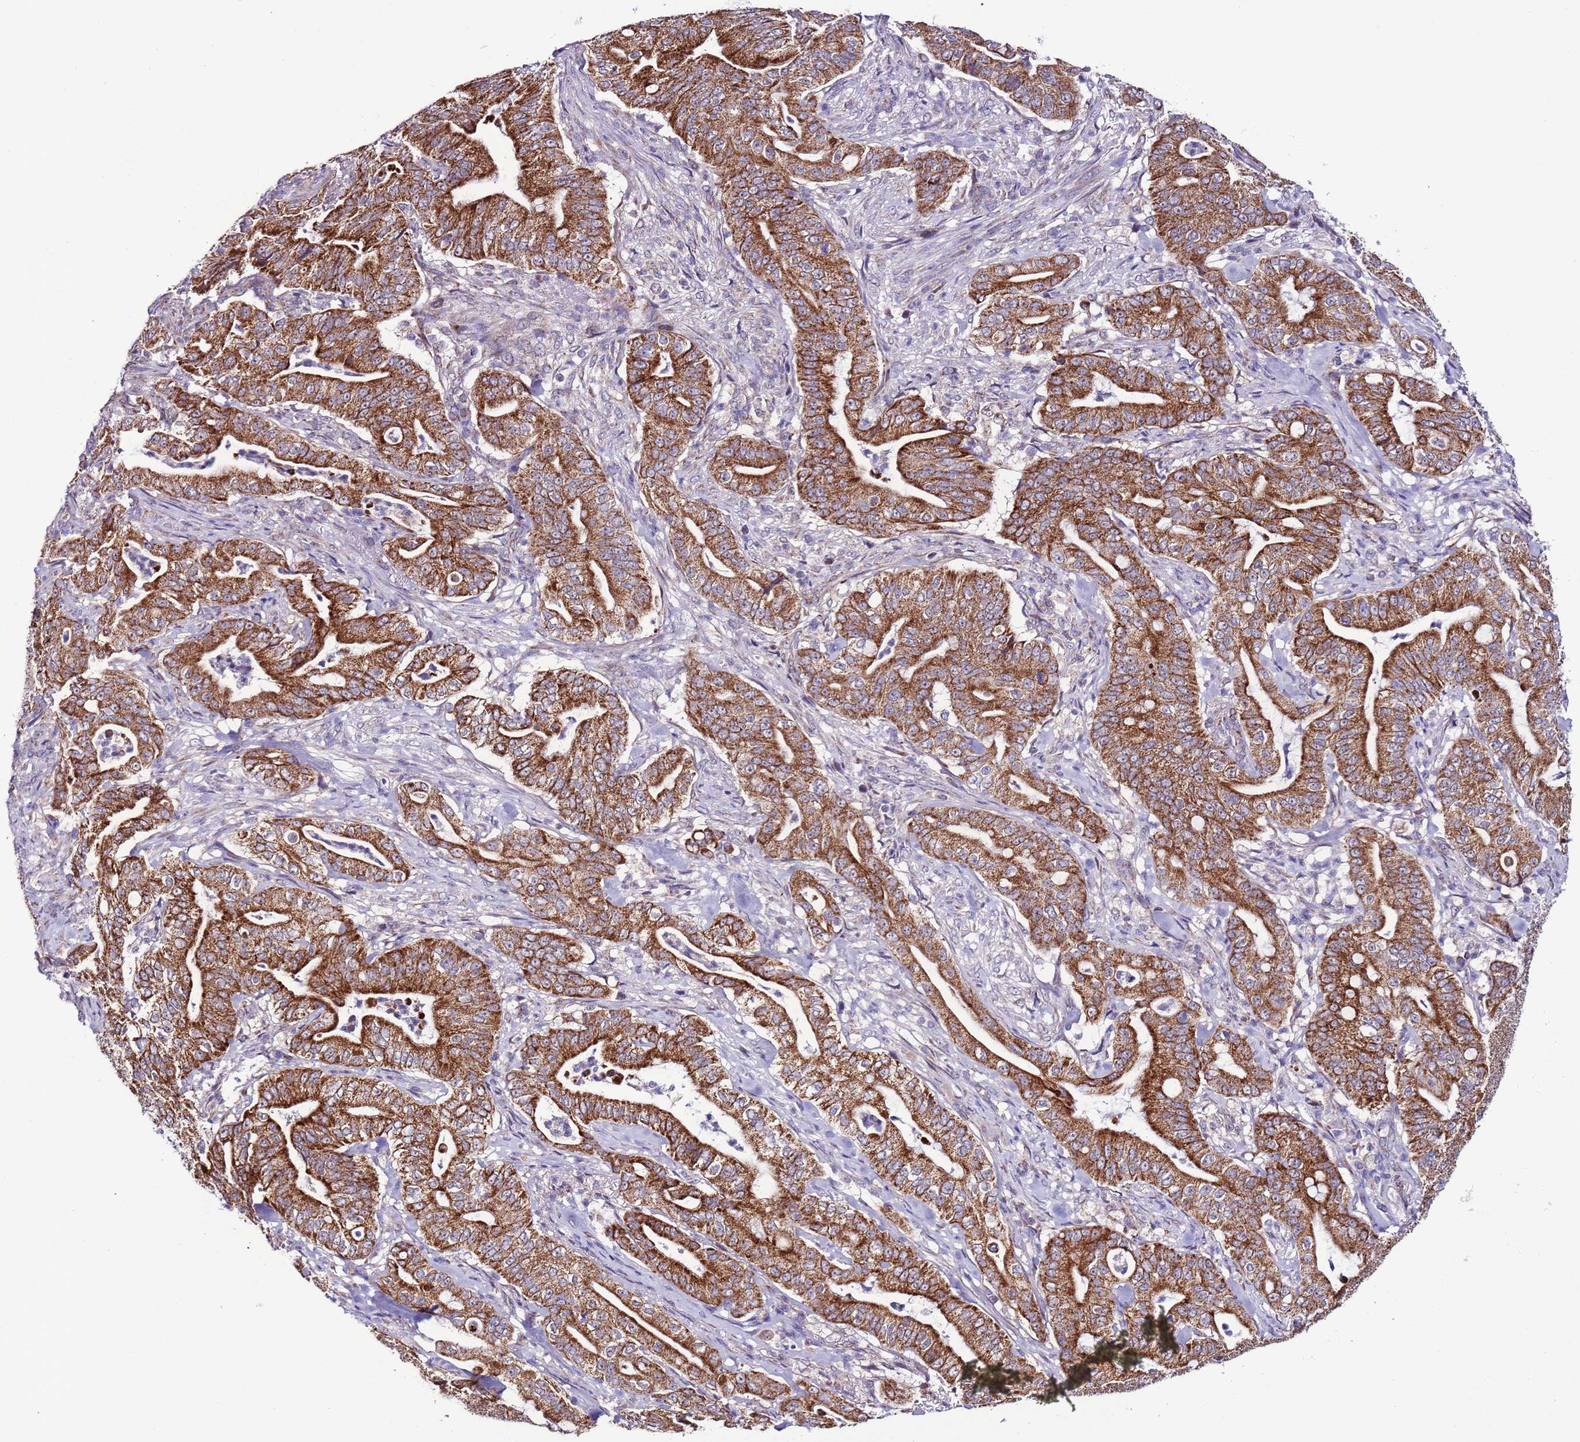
{"staining": {"intensity": "strong", "quantity": ">75%", "location": "cytoplasmic/membranous"}, "tissue": "pancreatic cancer", "cell_type": "Tumor cells", "image_type": "cancer", "snomed": [{"axis": "morphology", "description": "Adenocarcinoma, NOS"}, {"axis": "topography", "description": "Pancreas"}], "caption": "Protein expression analysis of pancreatic cancer (adenocarcinoma) demonstrates strong cytoplasmic/membranous positivity in about >75% of tumor cells.", "gene": "UEVLD", "patient": {"sex": "male", "age": 71}}